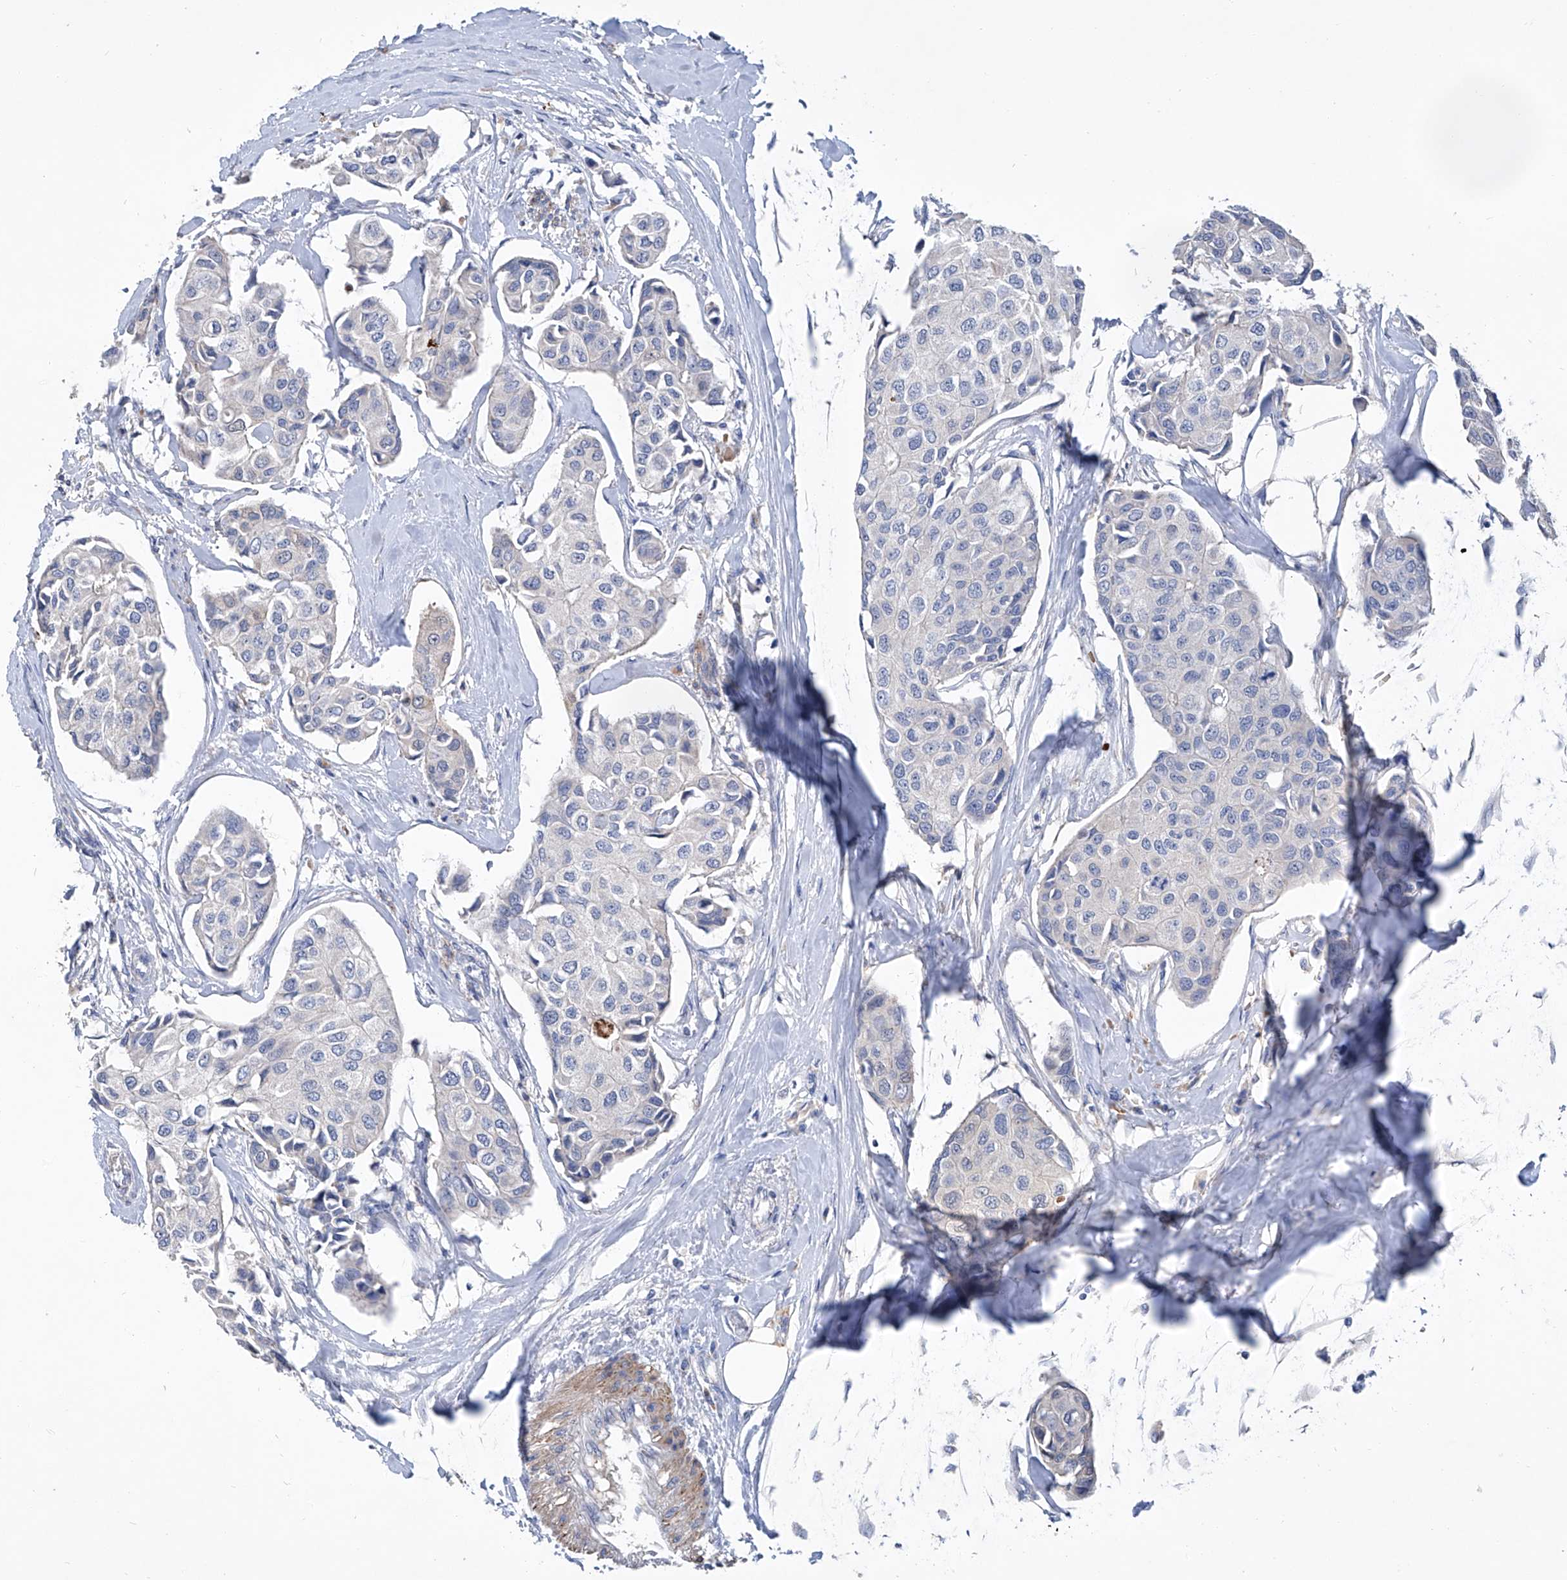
{"staining": {"intensity": "negative", "quantity": "none", "location": "none"}, "tissue": "breast cancer", "cell_type": "Tumor cells", "image_type": "cancer", "snomed": [{"axis": "morphology", "description": "Duct carcinoma"}, {"axis": "topography", "description": "Breast"}], "caption": "DAB immunohistochemical staining of breast cancer (invasive ductal carcinoma) reveals no significant expression in tumor cells. (Stains: DAB (3,3'-diaminobenzidine) IHC with hematoxylin counter stain, Microscopy: brightfield microscopy at high magnification).", "gene": "GPT", "patient": {"sex": "female", "age": 80}}